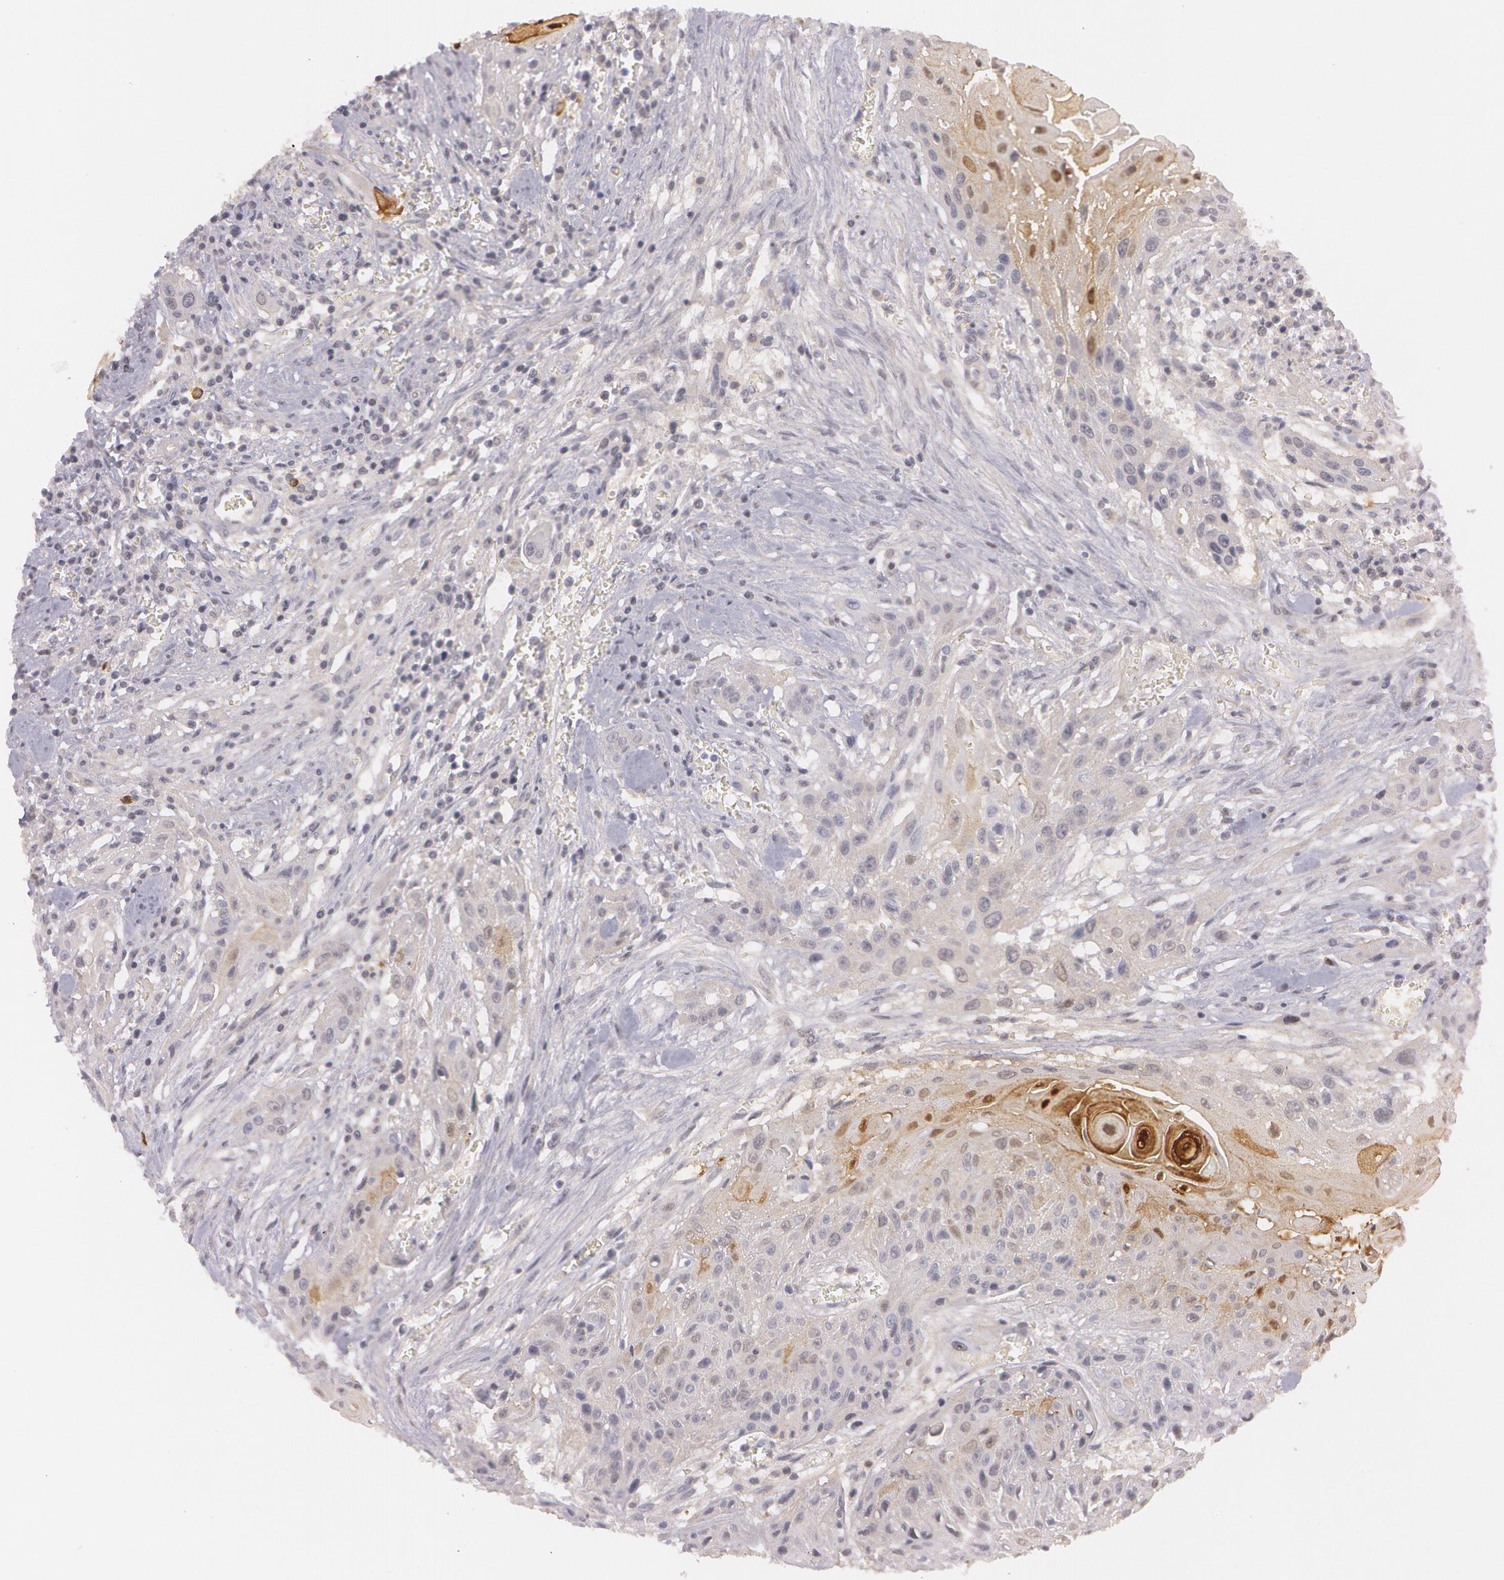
{"staining": {"intensity": "weak", "quantity": "<25%", "location": "cytoplasmic/membranous"}, "tissue": "head and neck cancer", "cell_type": "Tumor cells", "image_type": "cancer", "snomed": [{"axis": "morphology", "description": "Squamous cell carcinoma, NOS"}, {"axis": "morphology", "description": "Squamous cell carcinoma, metastatic, NOS"}, {"axis": "topography", "description": "Lymph node"}, {"axis": "topography", "description": "Salivary gland"}, {"axis": "topography", "description": "Head-Neck"}], "caption": "Immunohistochemistry (IHC) photomicrograph of head and neck cancer (metastatic squamous cell carcinoma) stained for a protein (brown), which shows no staining in tumor cells. The staining was performed using DAB (3,3'-diaminobenzidine) to visualize the protein expression in brown, while the nuclei were stained in blue with hematoxylin (Magnification: 20x).", "gene": "IL1RN", "patient": {"sex": "female", "age": 74}}